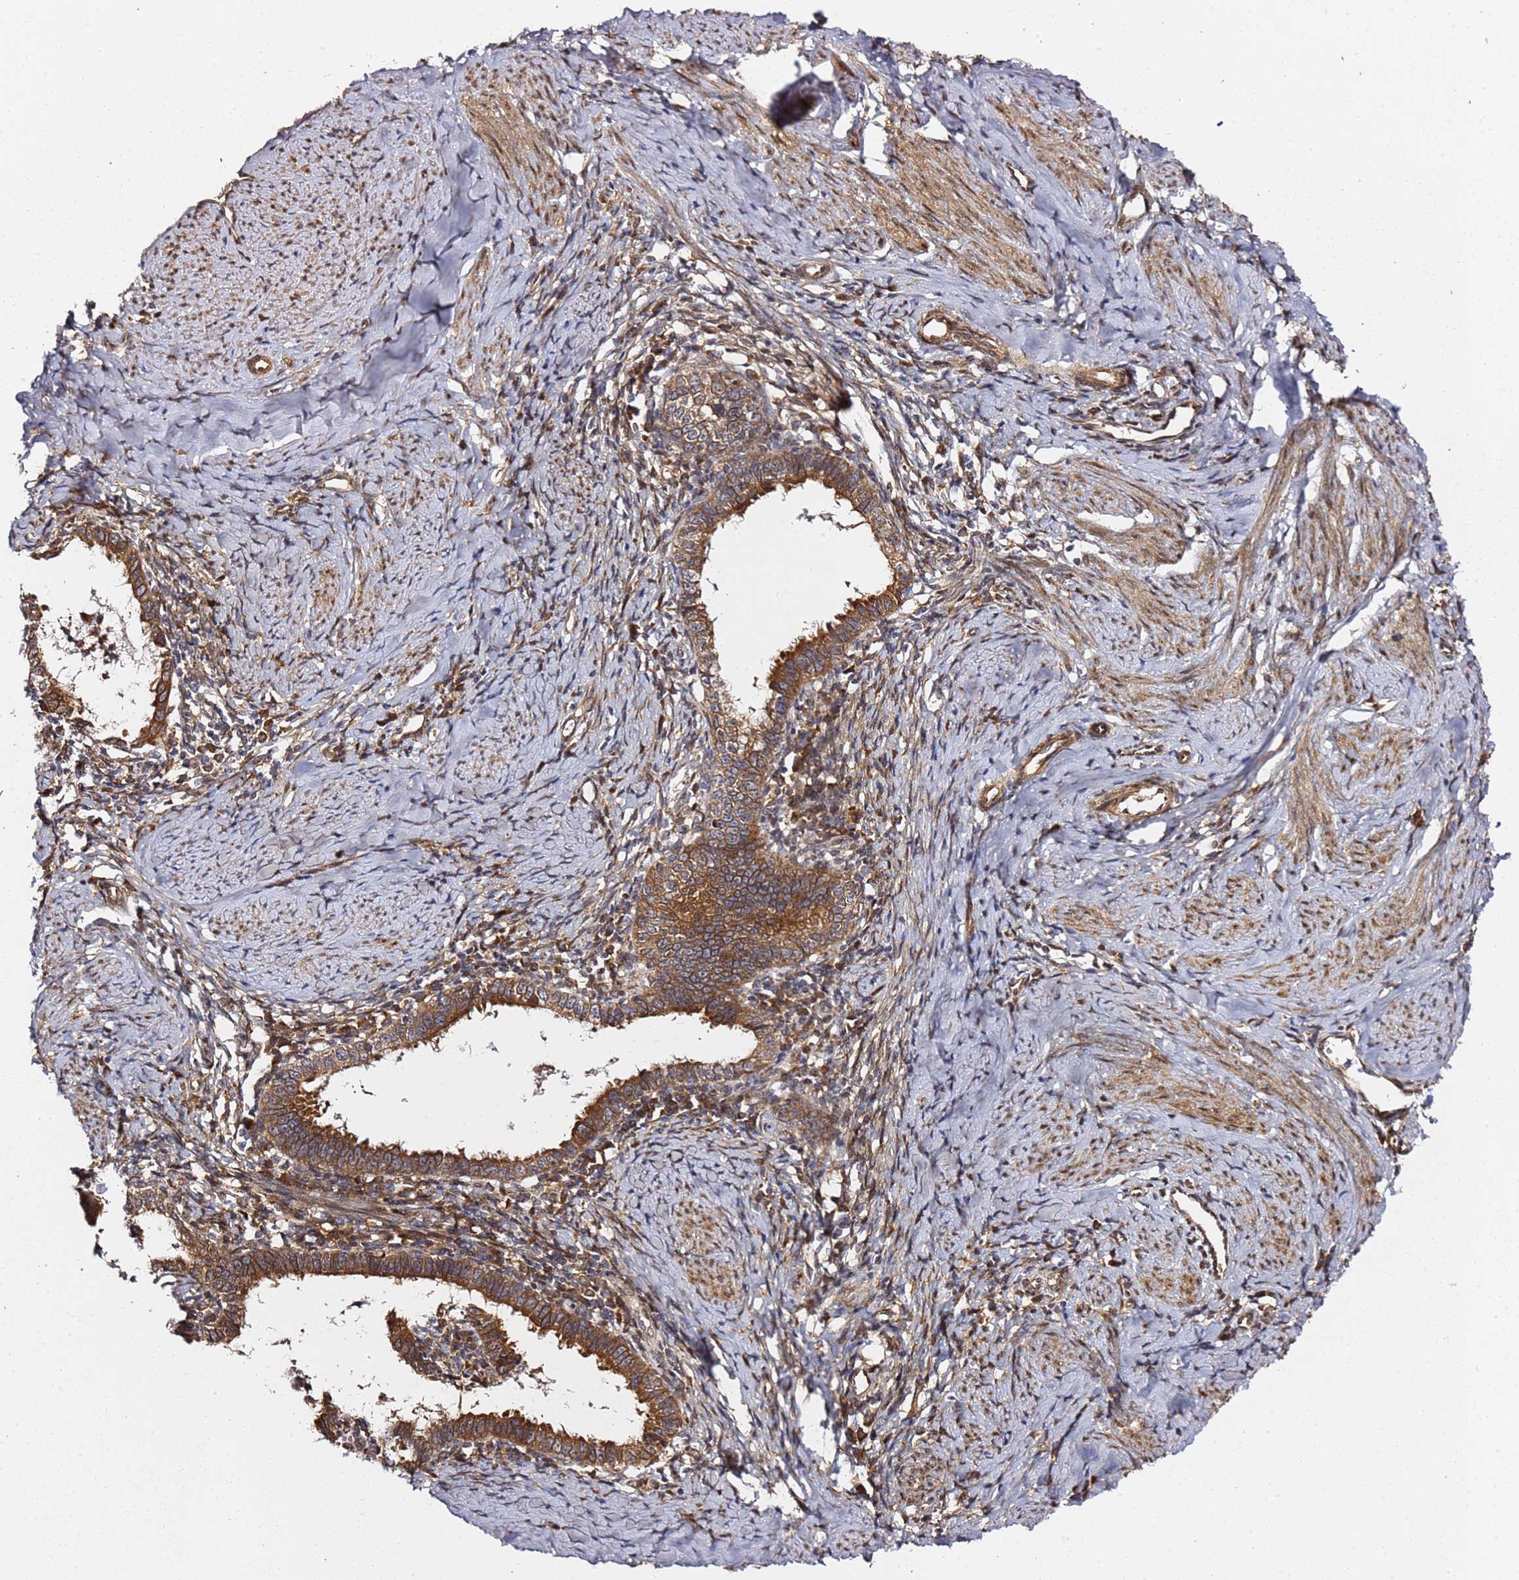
{"staining": {"intensity": "strong", "quantity": ">75%", "location": "cytoplasmic/membranous"}, "tissue": "cervical cancer", "cell_type": "Tumor cells", "image_type": "cancer", "snomed": [{"axis": "morphology", "description": "Adenocarcinoma, NOS"}, {"axis": "topography", "description": "Cervix"}], "caption": "This photomicrograph exhibits IHC staining of adenocarcinoma (cervical), with high strong cytoplasmic/membranous positivity in about >75% of tumor cells.", "gene": "PRKAB2", "patient": {"sex": "female", "age": 36}}